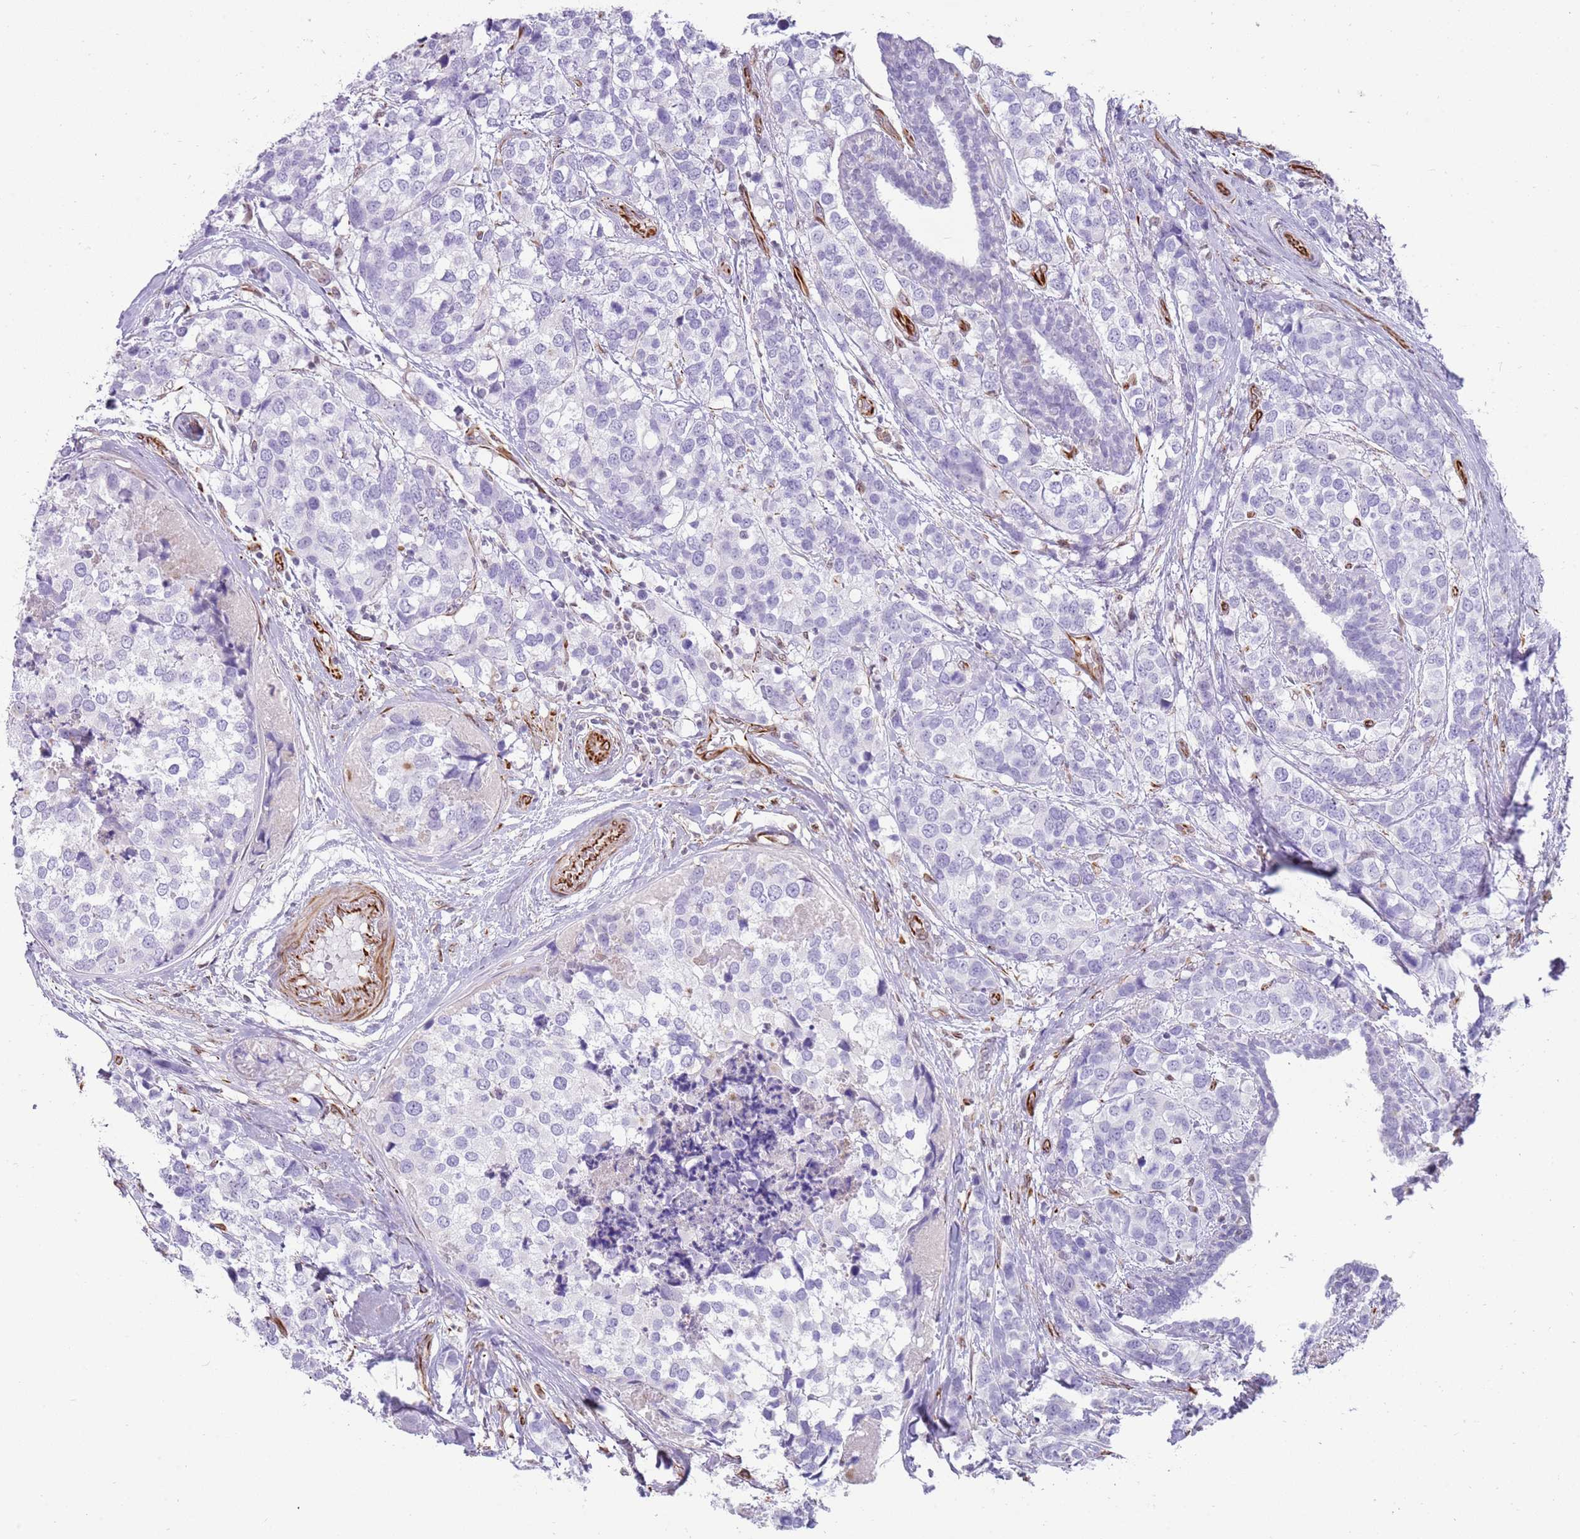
{"staining": {"intensity": "negative", "quantity": "none", "location": "none"}, "tissue": "breast cancer", "cell_type": "Tumor cells", "image_type": "cancer", "snomed": [{"axis": "morphology", "description": "Lobular carcinoma"}, {"axis": "topography", "description": "Breast"}], "caption": "Immunohistochemistry of breast lobular carcinoma exhibits no expression in tumor cells.", "gene": "NBPF3", "patient": {"sex": "female", "age": 59}}